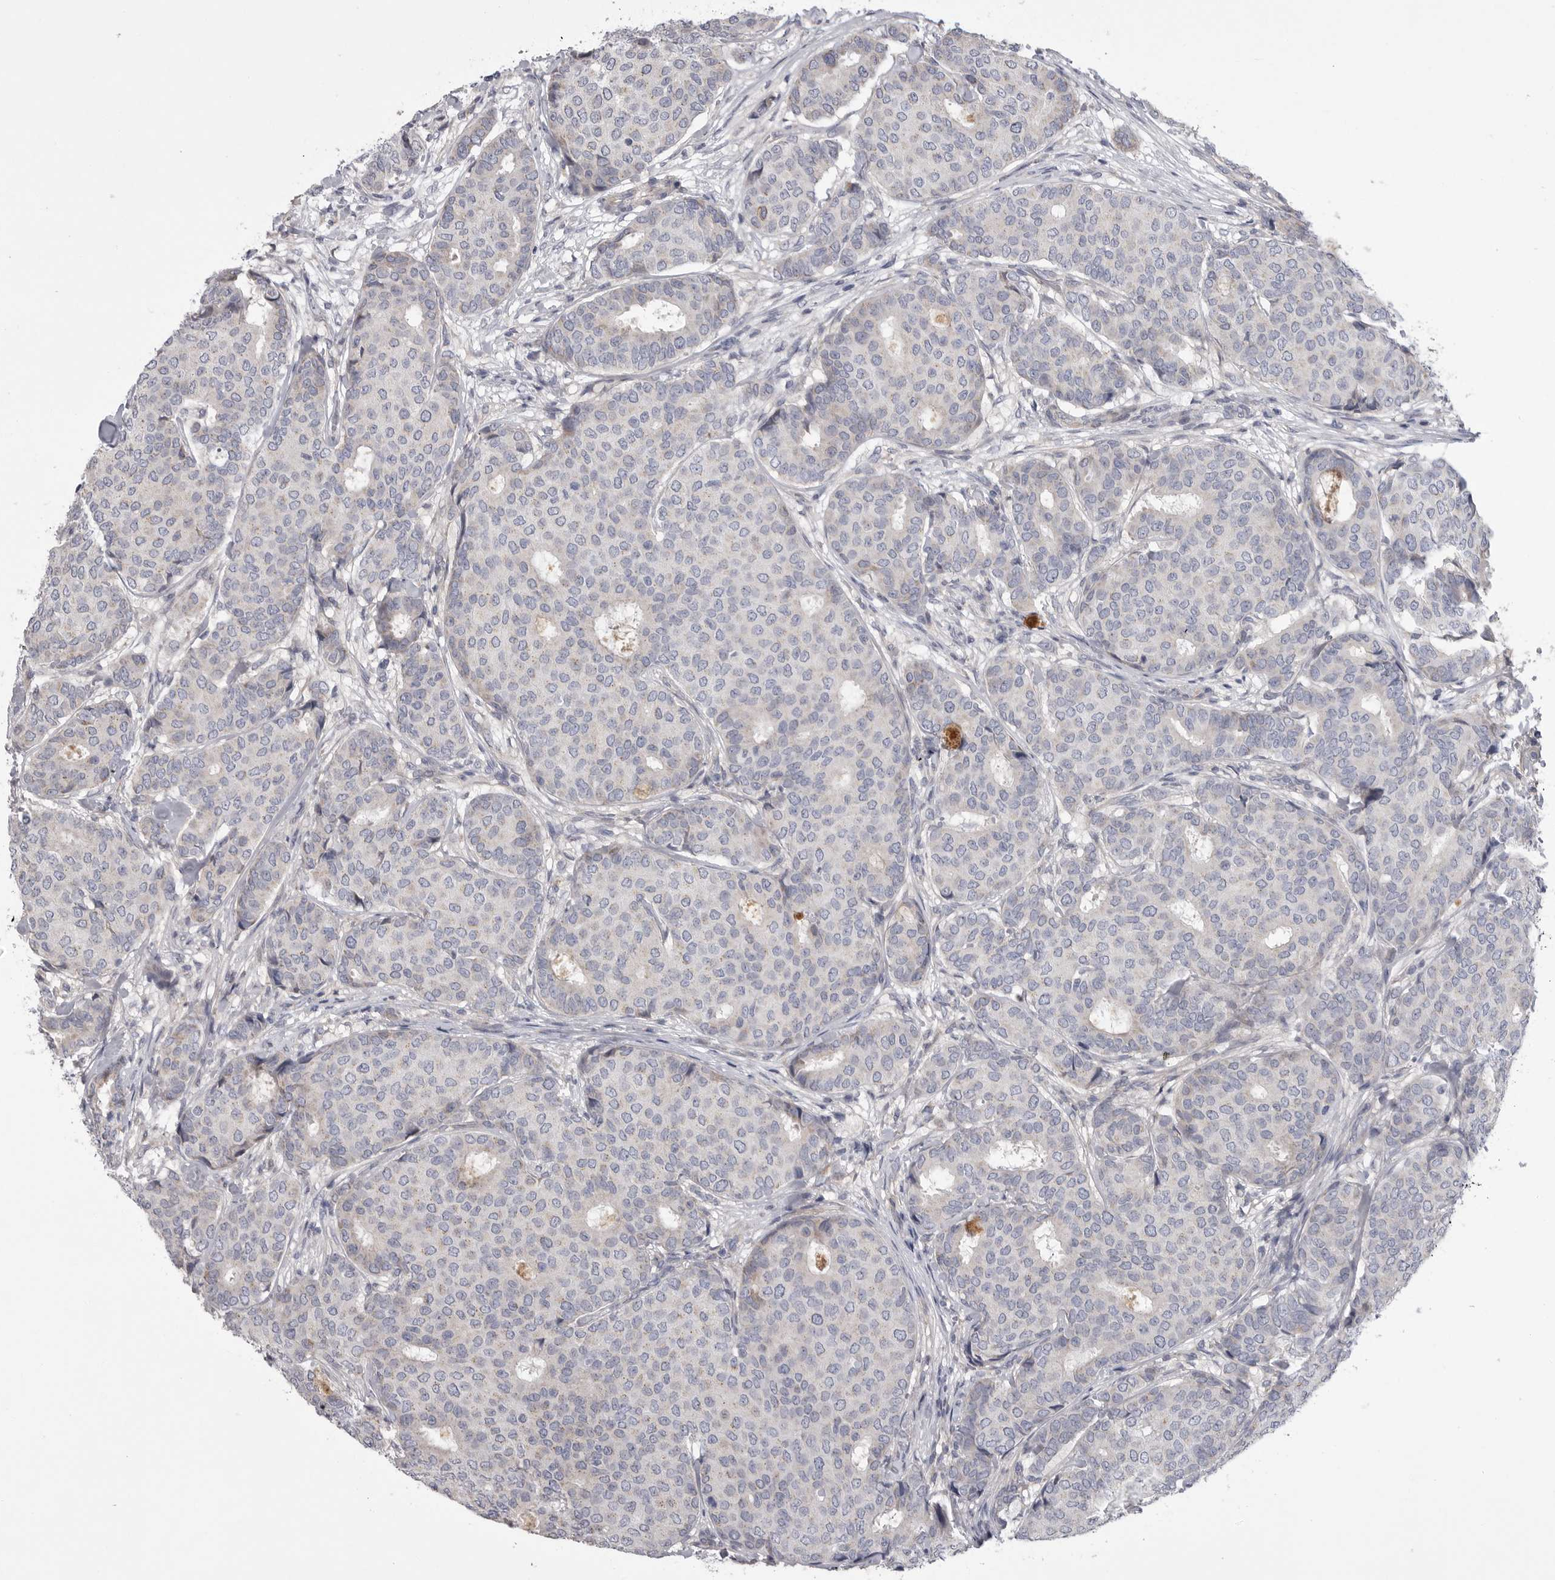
{"staining": {"intensity": "negative", "quantity": "none", "location": "none"}, "tissue": "breast cancer", "cell_type": "Tumor cells", "image_type": "cancer", "snomed": [{"axis": "morphology", "description": "Duct carcinoma"}, {"axis": "topography", "description": "Breast"}], "caption": "Tumor cells are negative for protein expression in human breast cancer.", "gene": "CRP", "patient": {"sex": "female", "age": 75}}